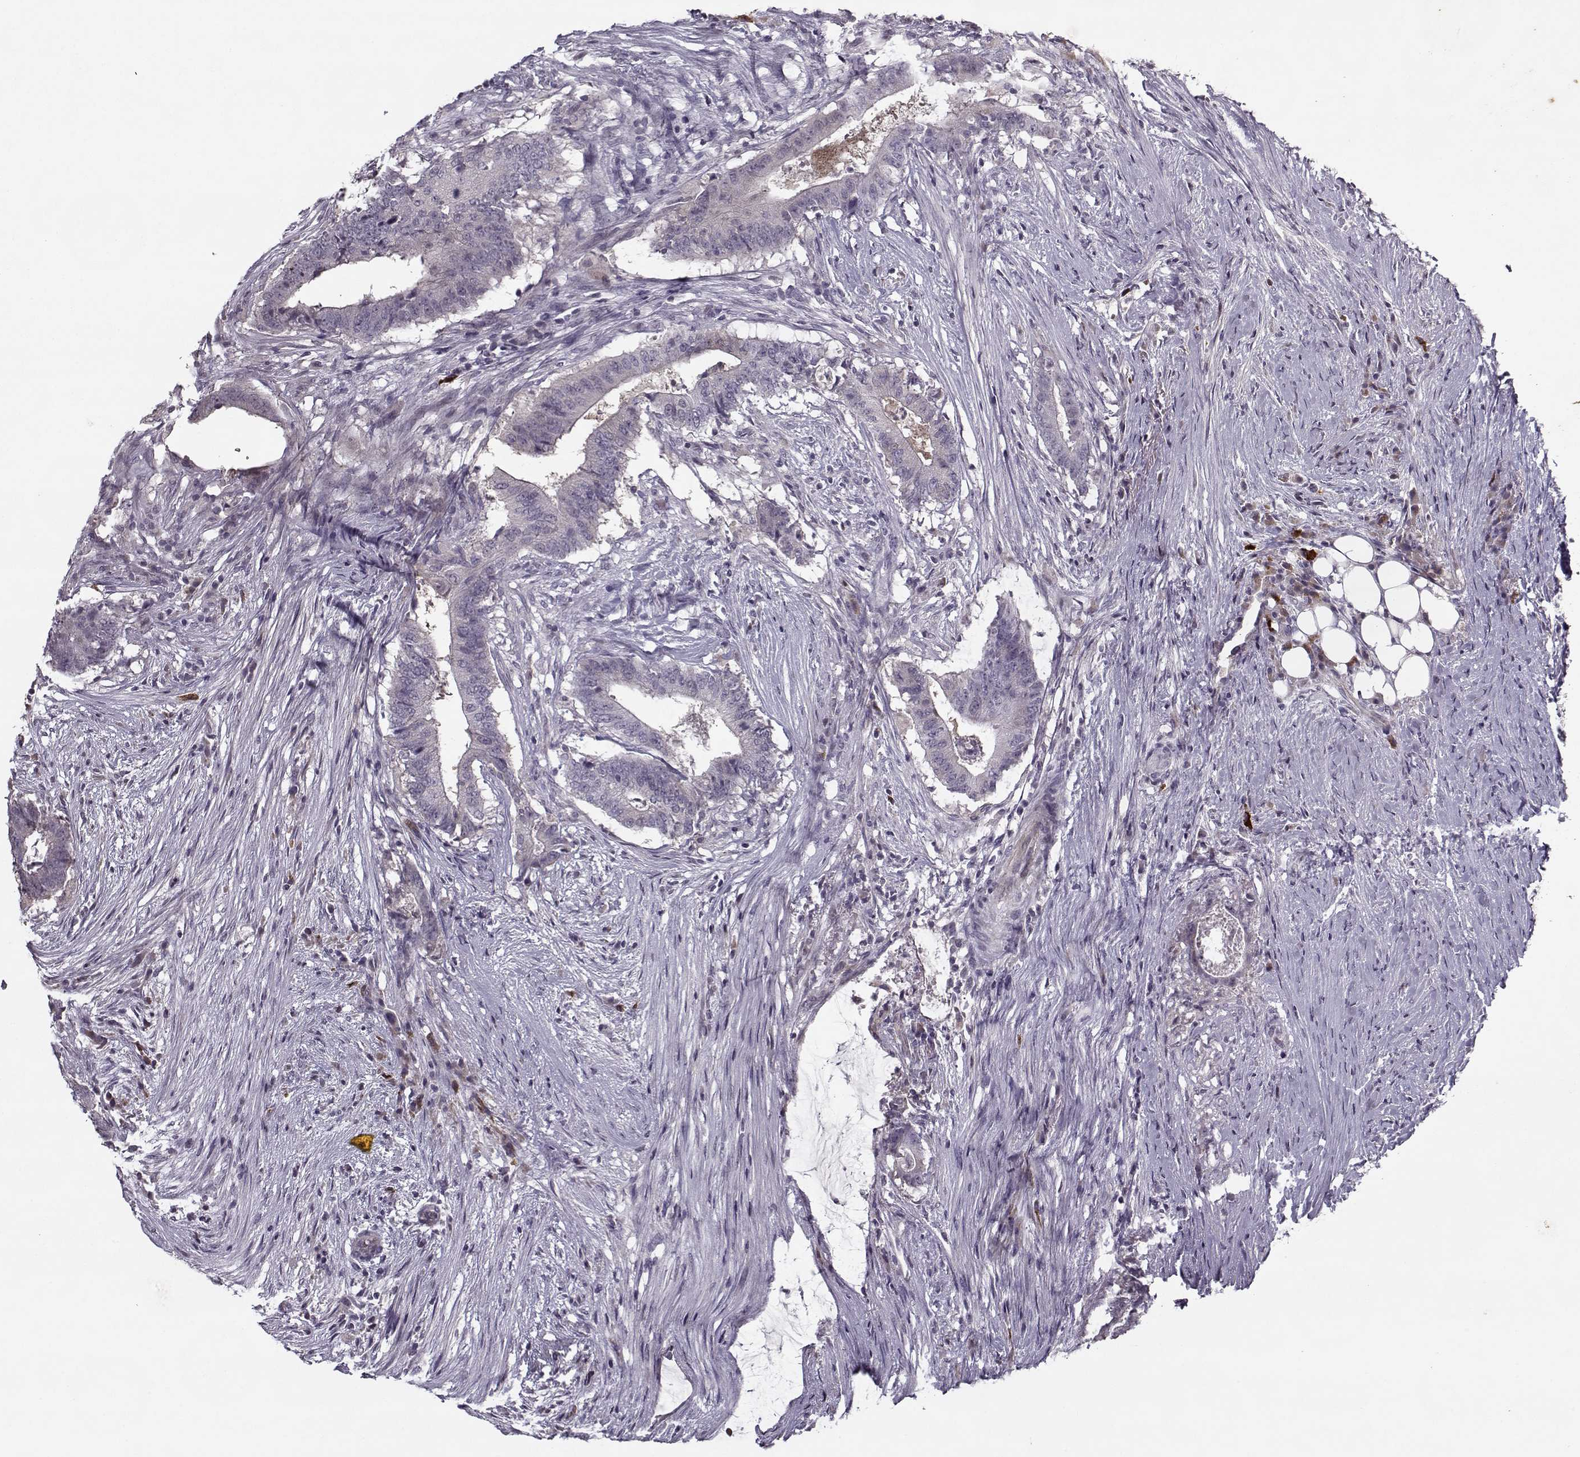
{"staining": {"intensity": "negative", "quantity": "none", "location": "none"}, "tissue": "colorectal cancer", "cell_type": "Tumor cells", "image_type": "cancer", "snomed": [{"axis": "morphology", "description": "Adenocarcinoma, NOS"}, {"axis": "topography", "description": "Colon"}], "caption": "This is an IHC micrograph of colorectal cancer (adenocarcinoma). There is no staining in tumor cells.", "gene": "KRT9", "patient": {"sex": "female", "age": 43}}